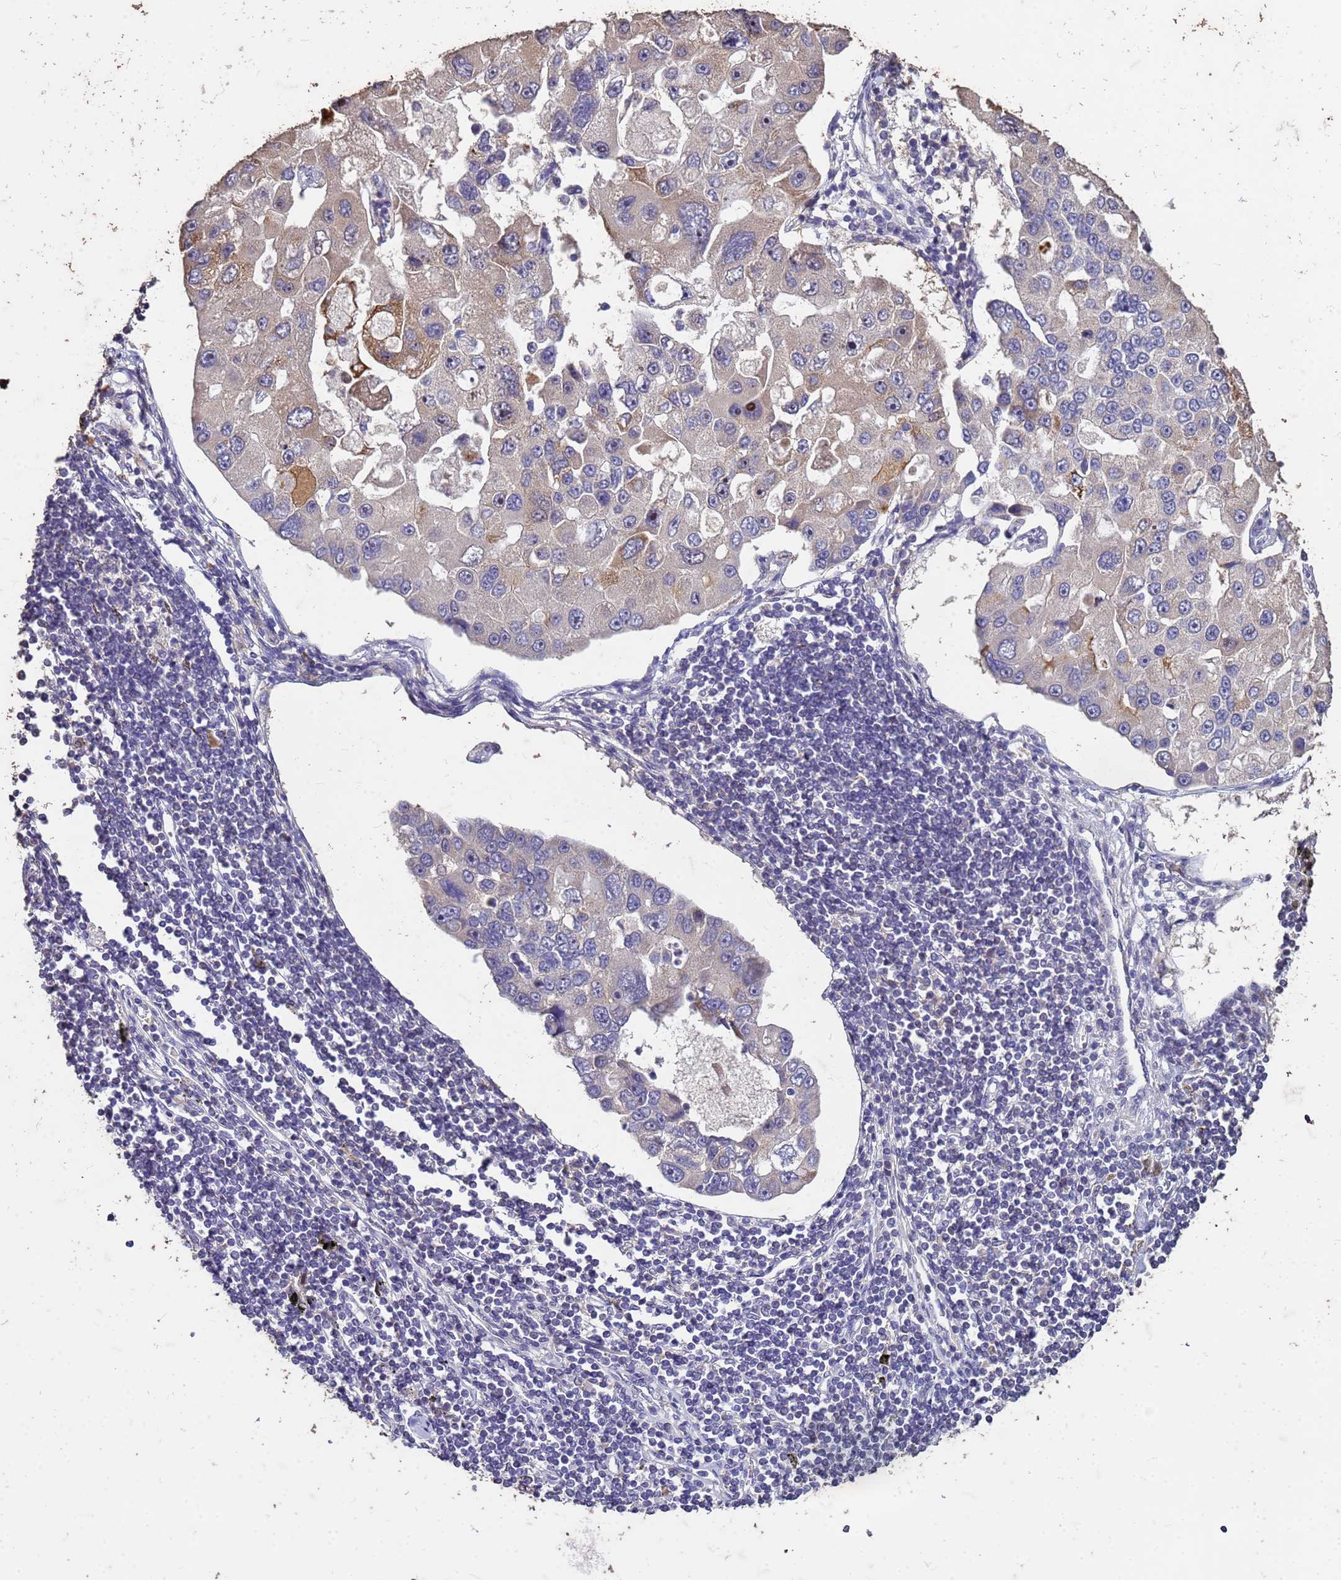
{"staining": {"intensity": "moderate", "quantity": "<25%", "location": "cytoplasmic/membranous"}, "tissue": "lung cancer", "cell_type": "Tumor cells", "image_type": "cancer", "snomed": [{"axis": "morphology", "description": "Adenocarcinoma, NOS"}, {"axis": "topography", "description": "Lung"}], "caption": "Immunohistochemical staining of human lung cancer displays moderate cytoplasmic/membranous protein positivity in about <25% of tumor cells. (brown staining indicates protein expression, while blue staining denotes nuclei).", "gene": "FAM184B", "patient": {"sex": "female", "age": 54}}